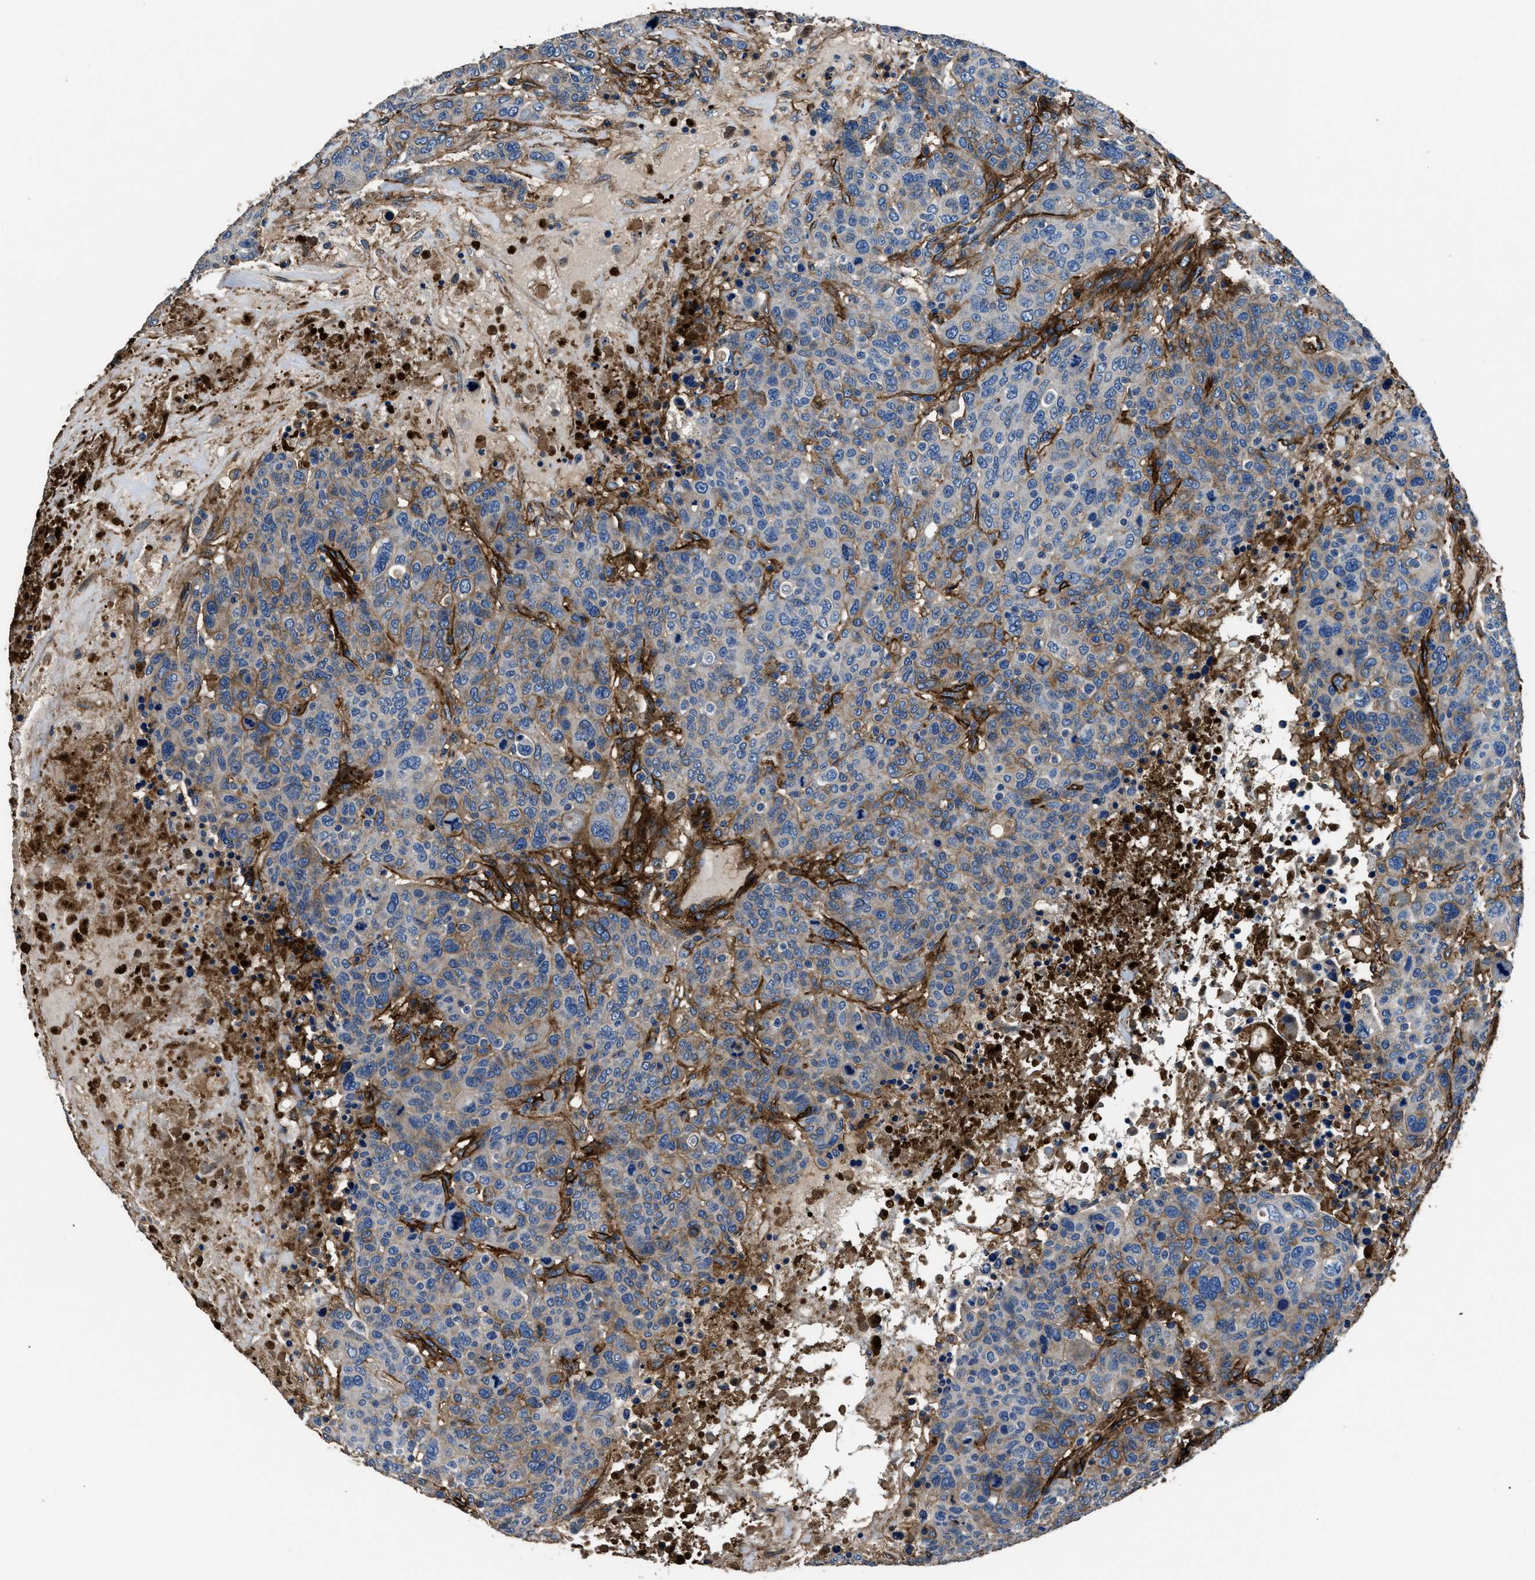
{"staining": {"intensity": "weak", "quantity": "25%-75%", "location": "cytoplasmic/membranous"}, "tissue": "breast cancer", "cell_type": "Tumor cells", "image_type": "cancer", "snomed": [{"axis": "morphology", "description": "Duct carcinoma"}, {"axis": "topography", "description": "Breast"}], "caption": "Tumor cells reveal weak cytoplasmic/membranous positivity in about 25%-75% of cells in breast cancer (infiltrating ductal carcinoma).", "gene": "CD276", "patient": {"sex": "female", "age": 37}}